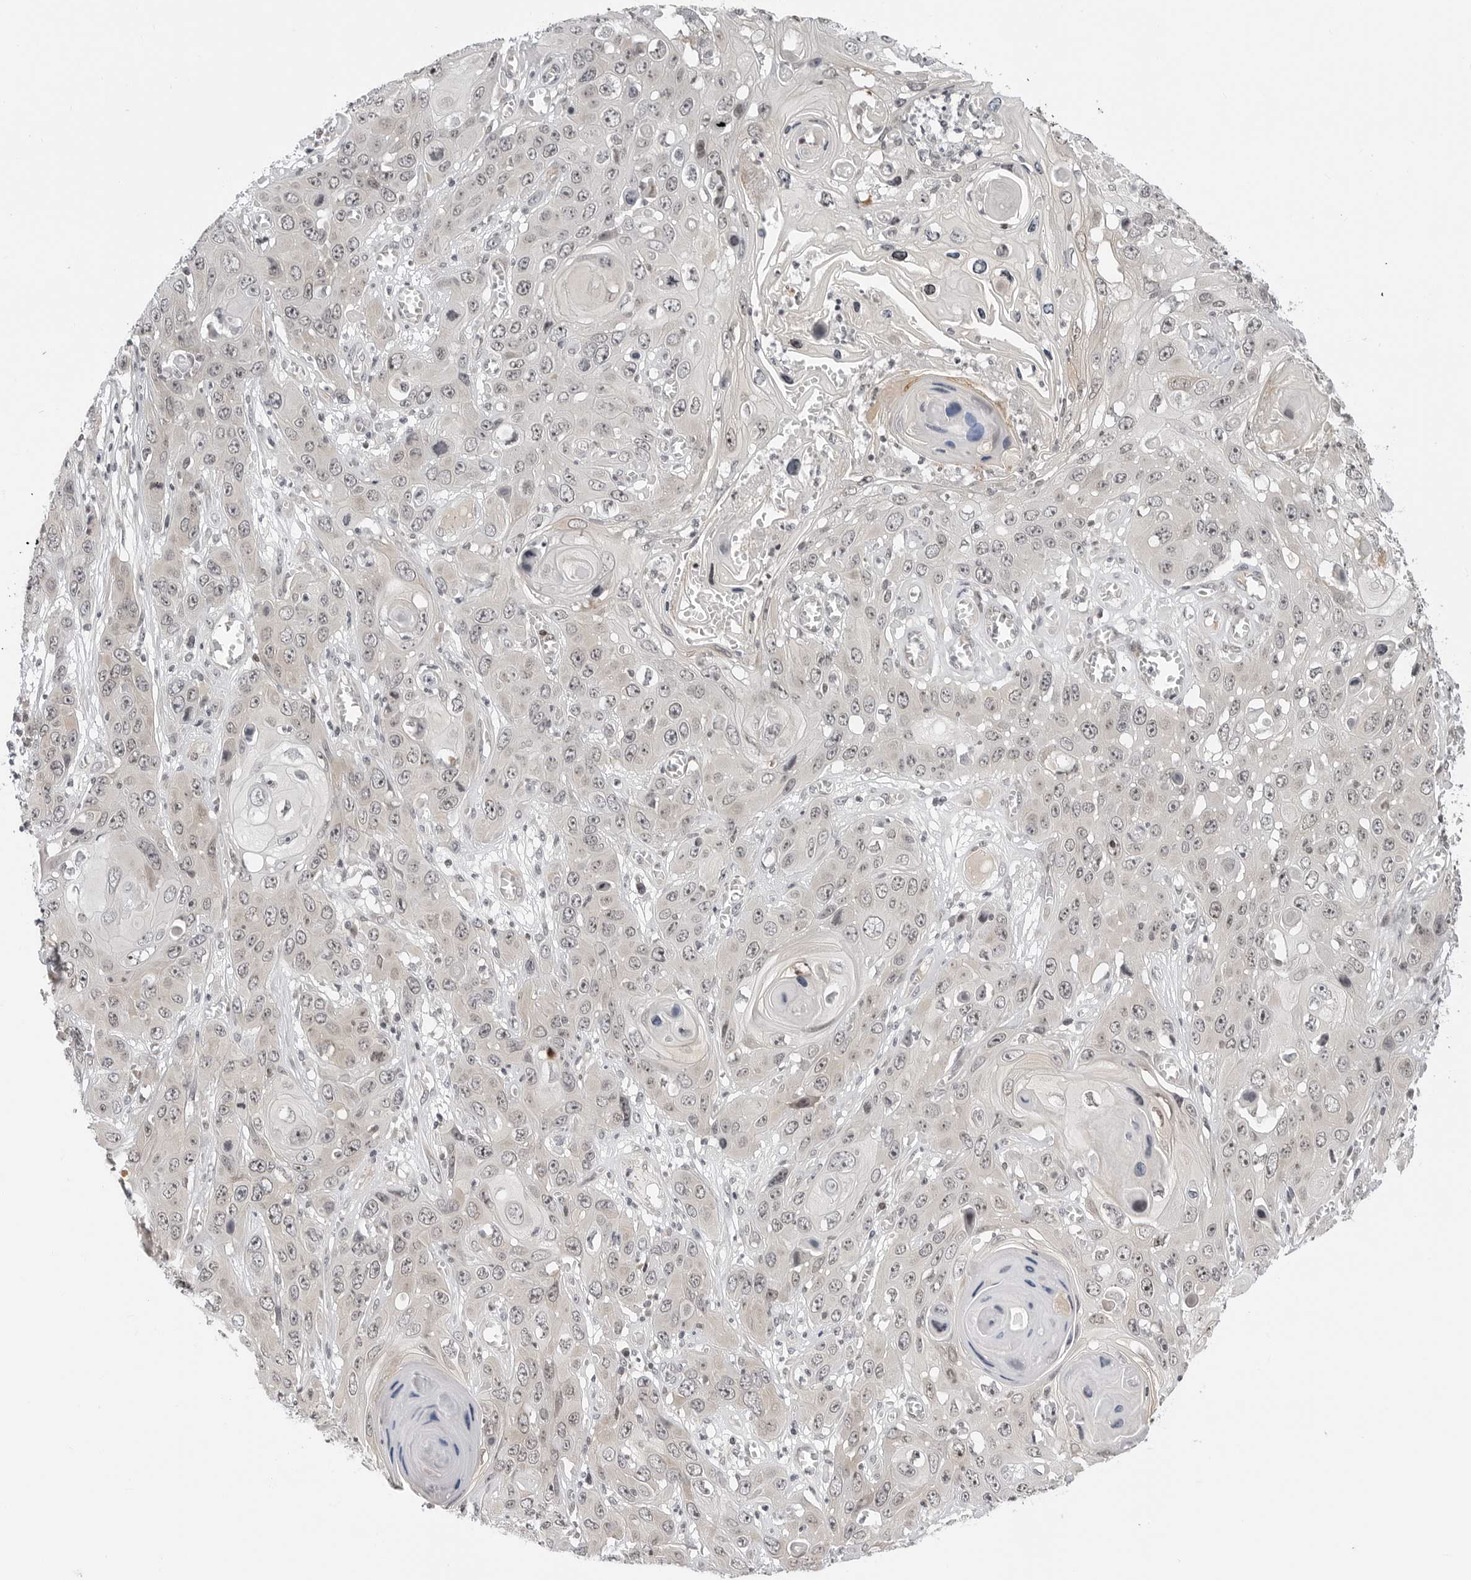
{"staining": {"intensity": "weak", "quantity": "<25%", "location": "cytoplasmic/membranous,nuclear"}, "tissue": "skin cancer", "cell_type": "Tumor cells", "image_type": "cancer", "snomed": [{"axis": "morphology", "description": "Squamous cell carcinoma, NOS"}, {"axis": "topography", "description": "Skin"}], "caption": "Immunohistochemistry image of human skin cancer (squamous cell carcinoma) stained for a protein (brown), which reveals no positivity in tumor cells. (Brightfield microscopy of DAB IHC at high magnification).", "gene": "C8orf33", "patient": {"sex": "male", "age": 55}}